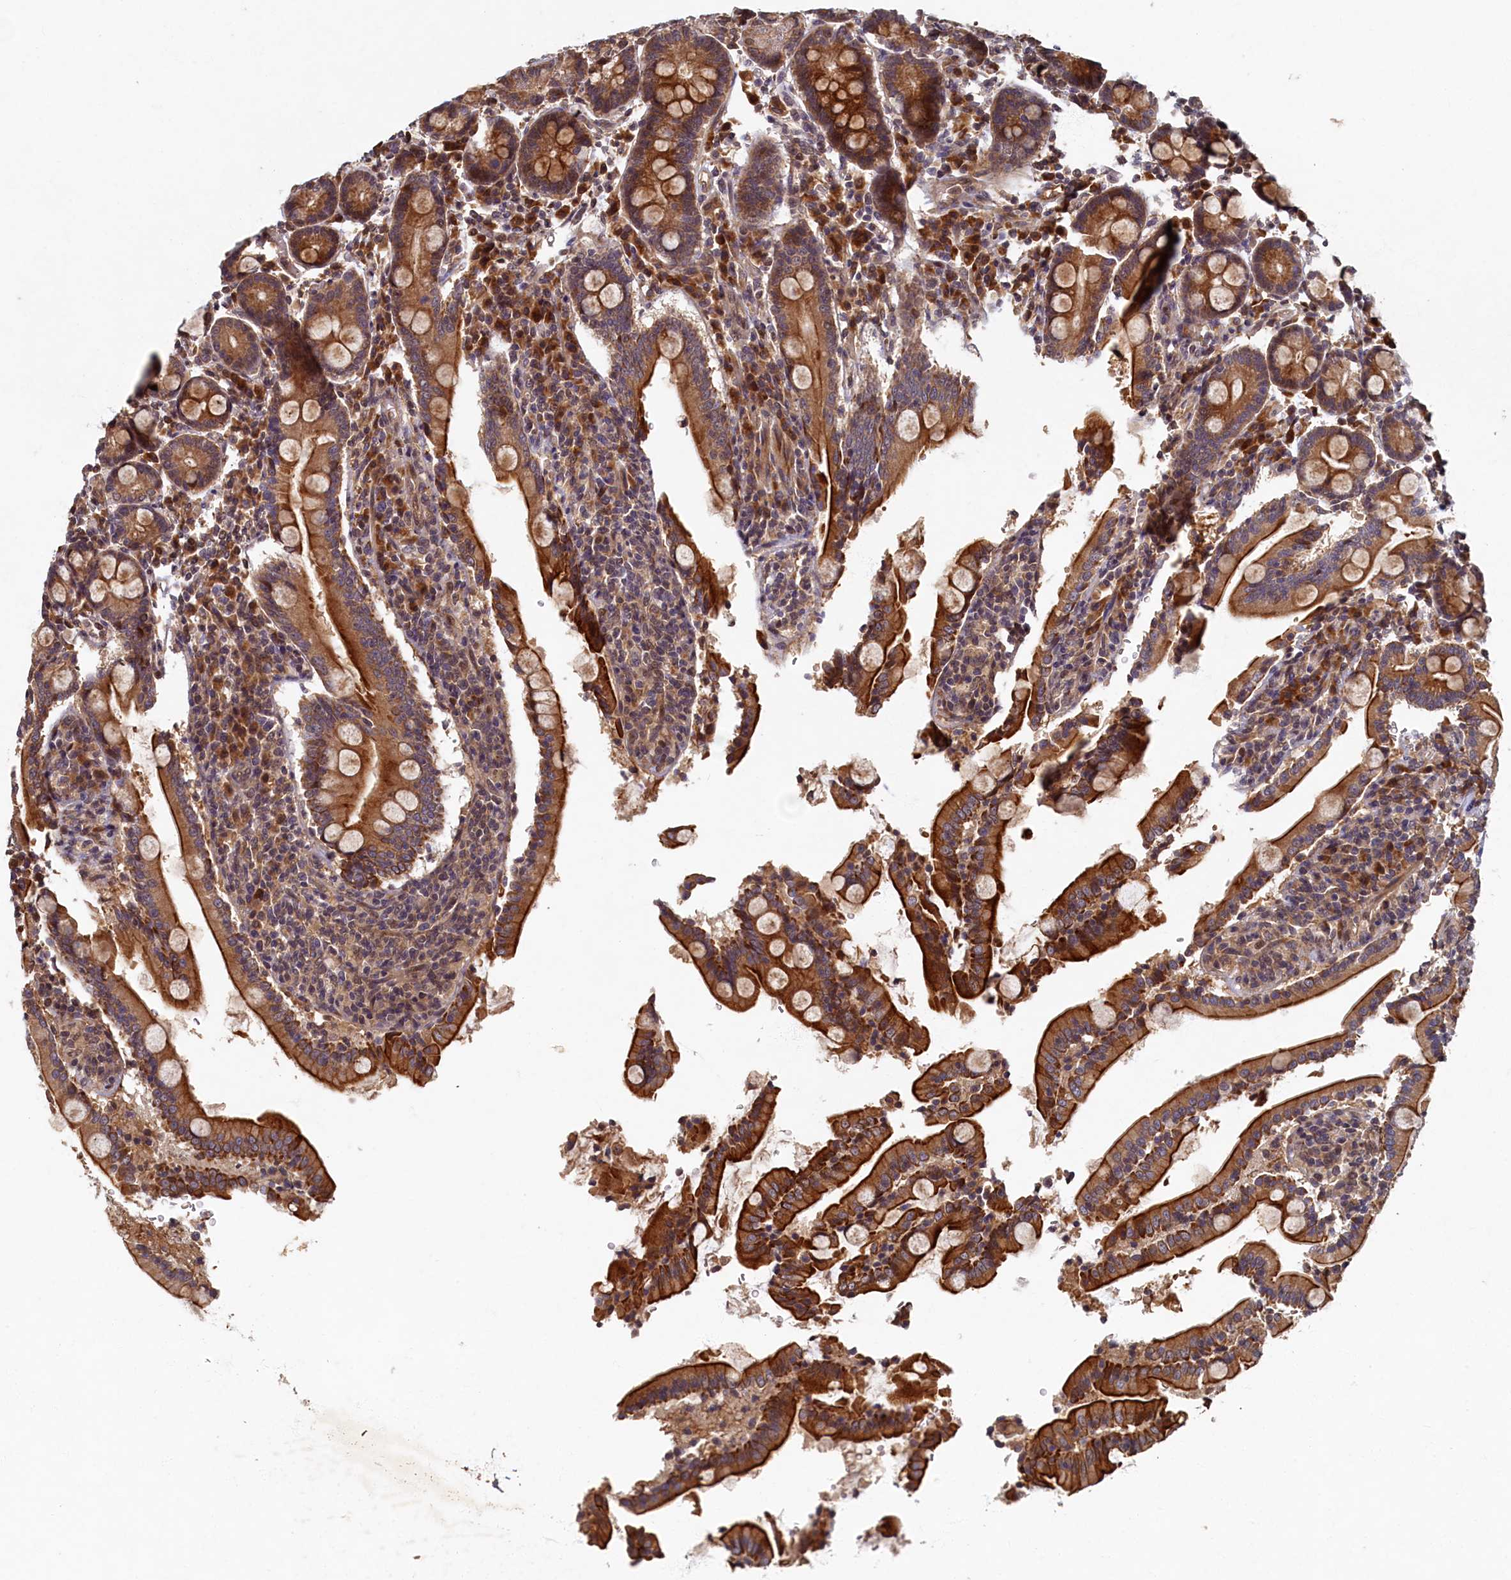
{"staining": {"intensity": "strong", "quantity": ">75%", "location": "cytoplasmic/membranous"}, "tissue": "duodenum", "cell_type": "Glandular cells", "image_type": "normal", "snomed": [{"axis": "morphology", "description": "Normal tissue, NOS"}, {"axis": "topography", "description": "Duodenum"}], "caption": "Strong cytoplasmic/membranous protein expression is present in about >75% of glandular cells in duodenum.", "gene": "LCMT2", "patient": {"sex": "male", "age": 35}}